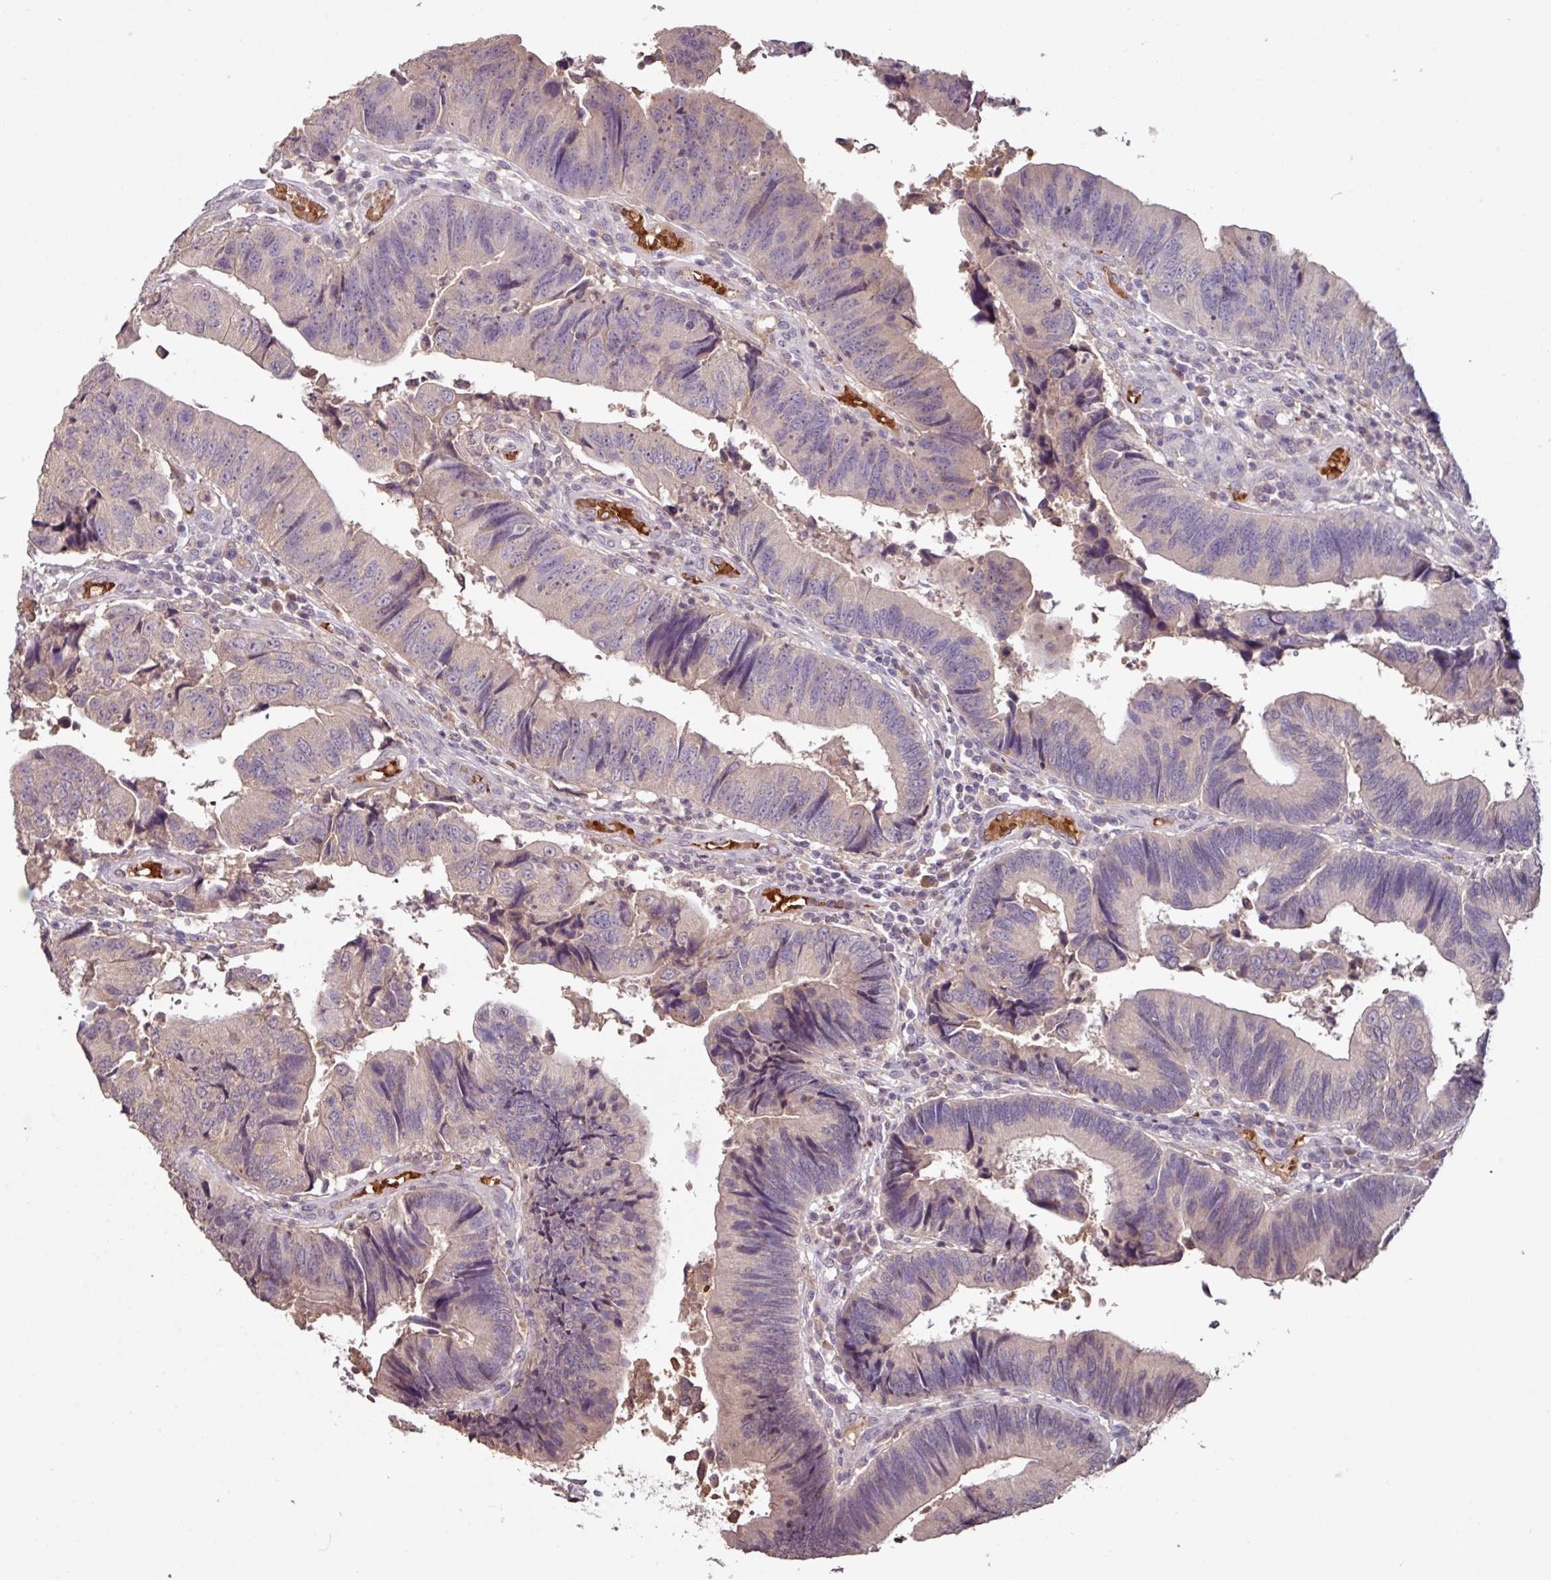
{"staining": {"intensity": "weak", "quantity": "<25%", "location": "cytoplasmic/membranous"}, "tissue": "colorectal cancer", "cell_type": "Tumor cells", "image_type": "cancer", "snomed": [{"axis": "morphology", "description": "Adenocarcinoma, NOS"}, {"axis": "topography", "description": "Colon"}], "caption": "Immunohistochemistry histopathology image of neoplastic tissue: human colorectal cancer stained with DAB displays no significant protein expression in tumor cells. Nuclei are stained in blue.", "gene": "SLC5A10", "patient": {"sex": "female", "age": 67}}